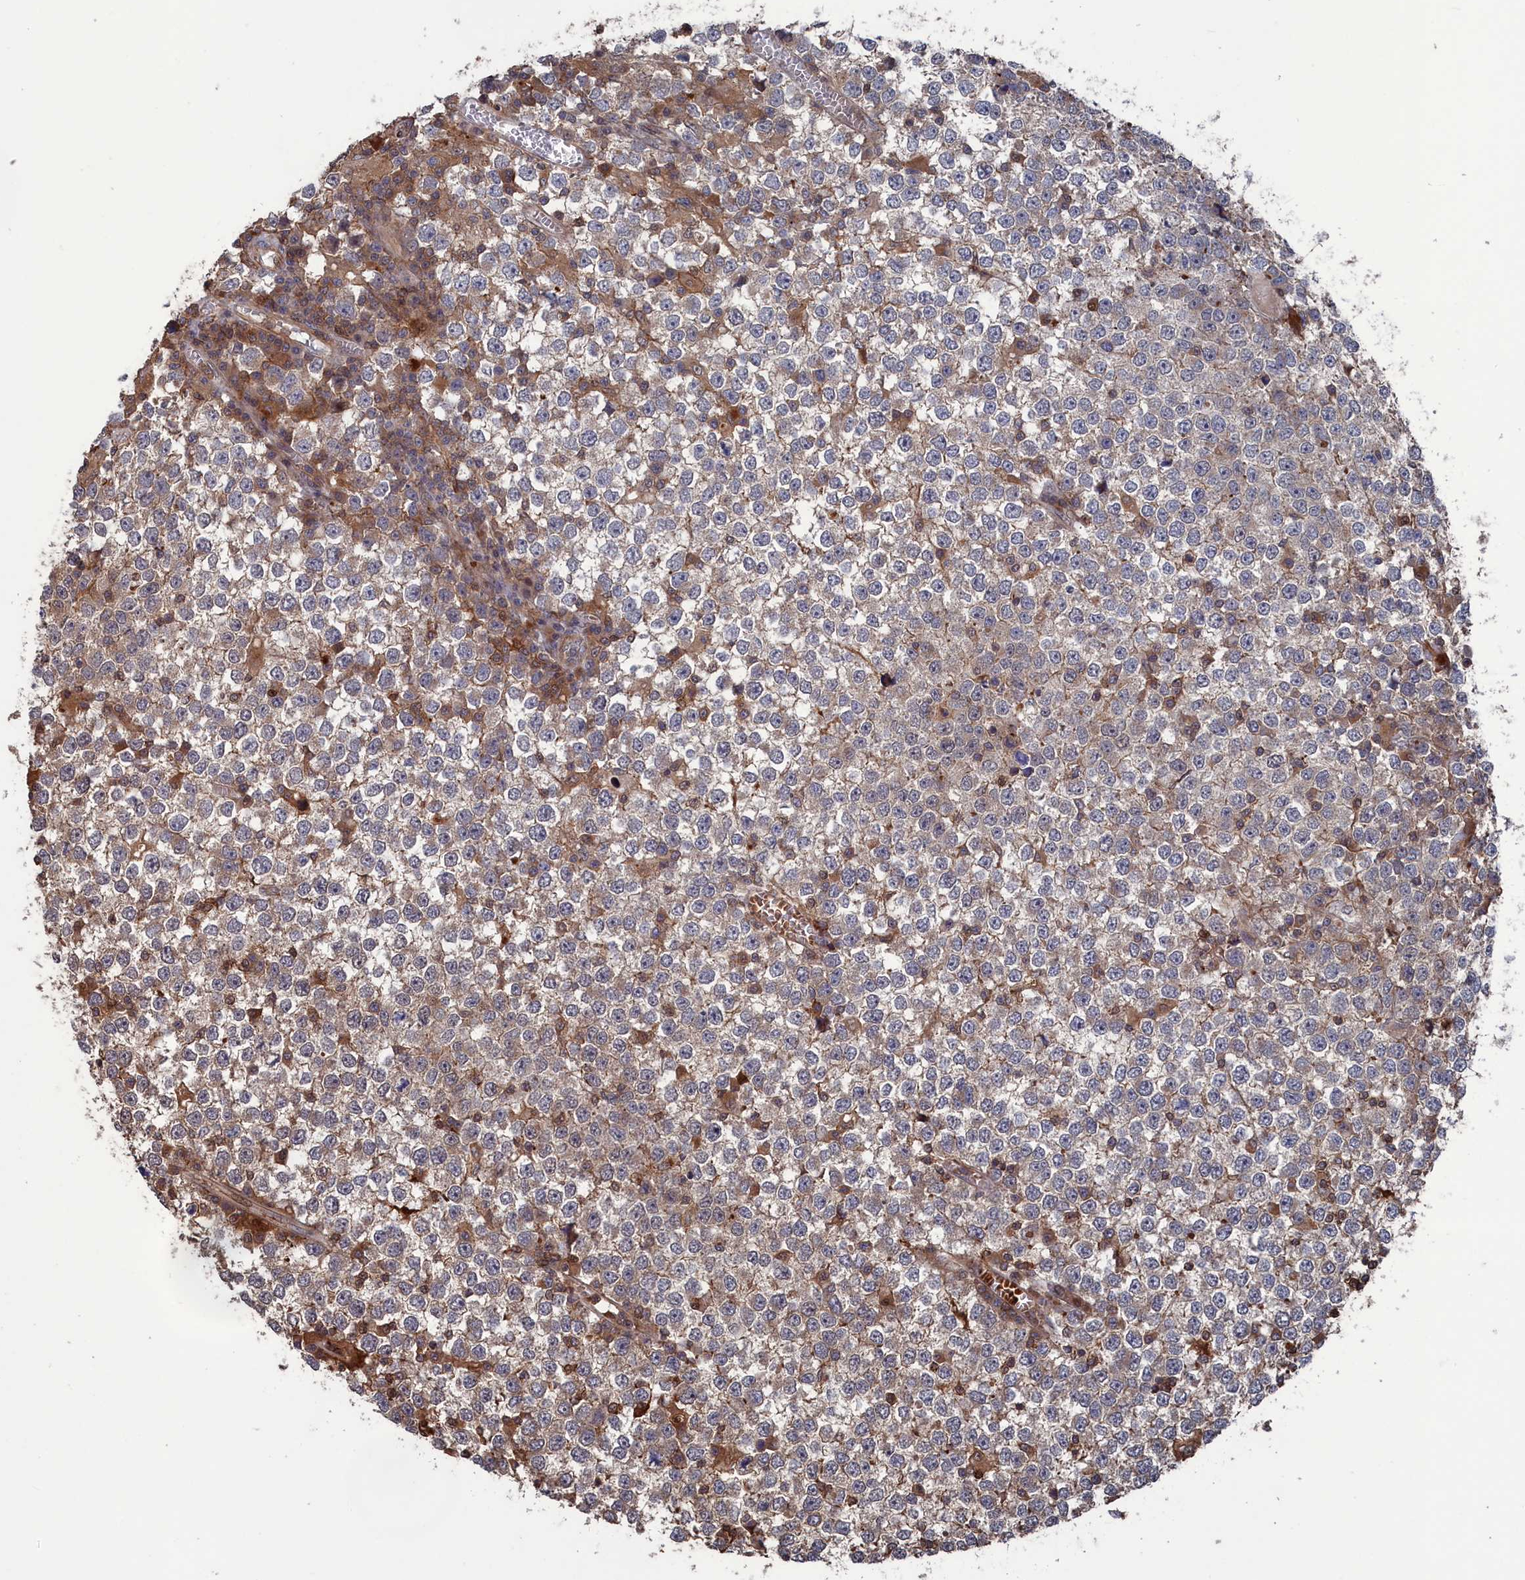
{"staining": {"intensity": "moderate", "quantity": "<25%", "location": "cytoplasmic/membranous"}, "tissue": "testis cancer", "cell_type": "Tumor cells", "image_type": "cancer", "snomed": [{"axis": "morphology", "description": "Seminoma, NOS"}, {"axis": "topography", "description": "Testis"}], "caption": "High-magnification brightfield microscopy of testis seminoma stained with DAB (brown) and counterstained with hematoxylin (blue). tumor cells exhibit moderate cytoplasmic/membranous staining is present in approximately<25% of cells.", "gene": "PLA2G15", "patient": {"sex": "male", "age": 65}}